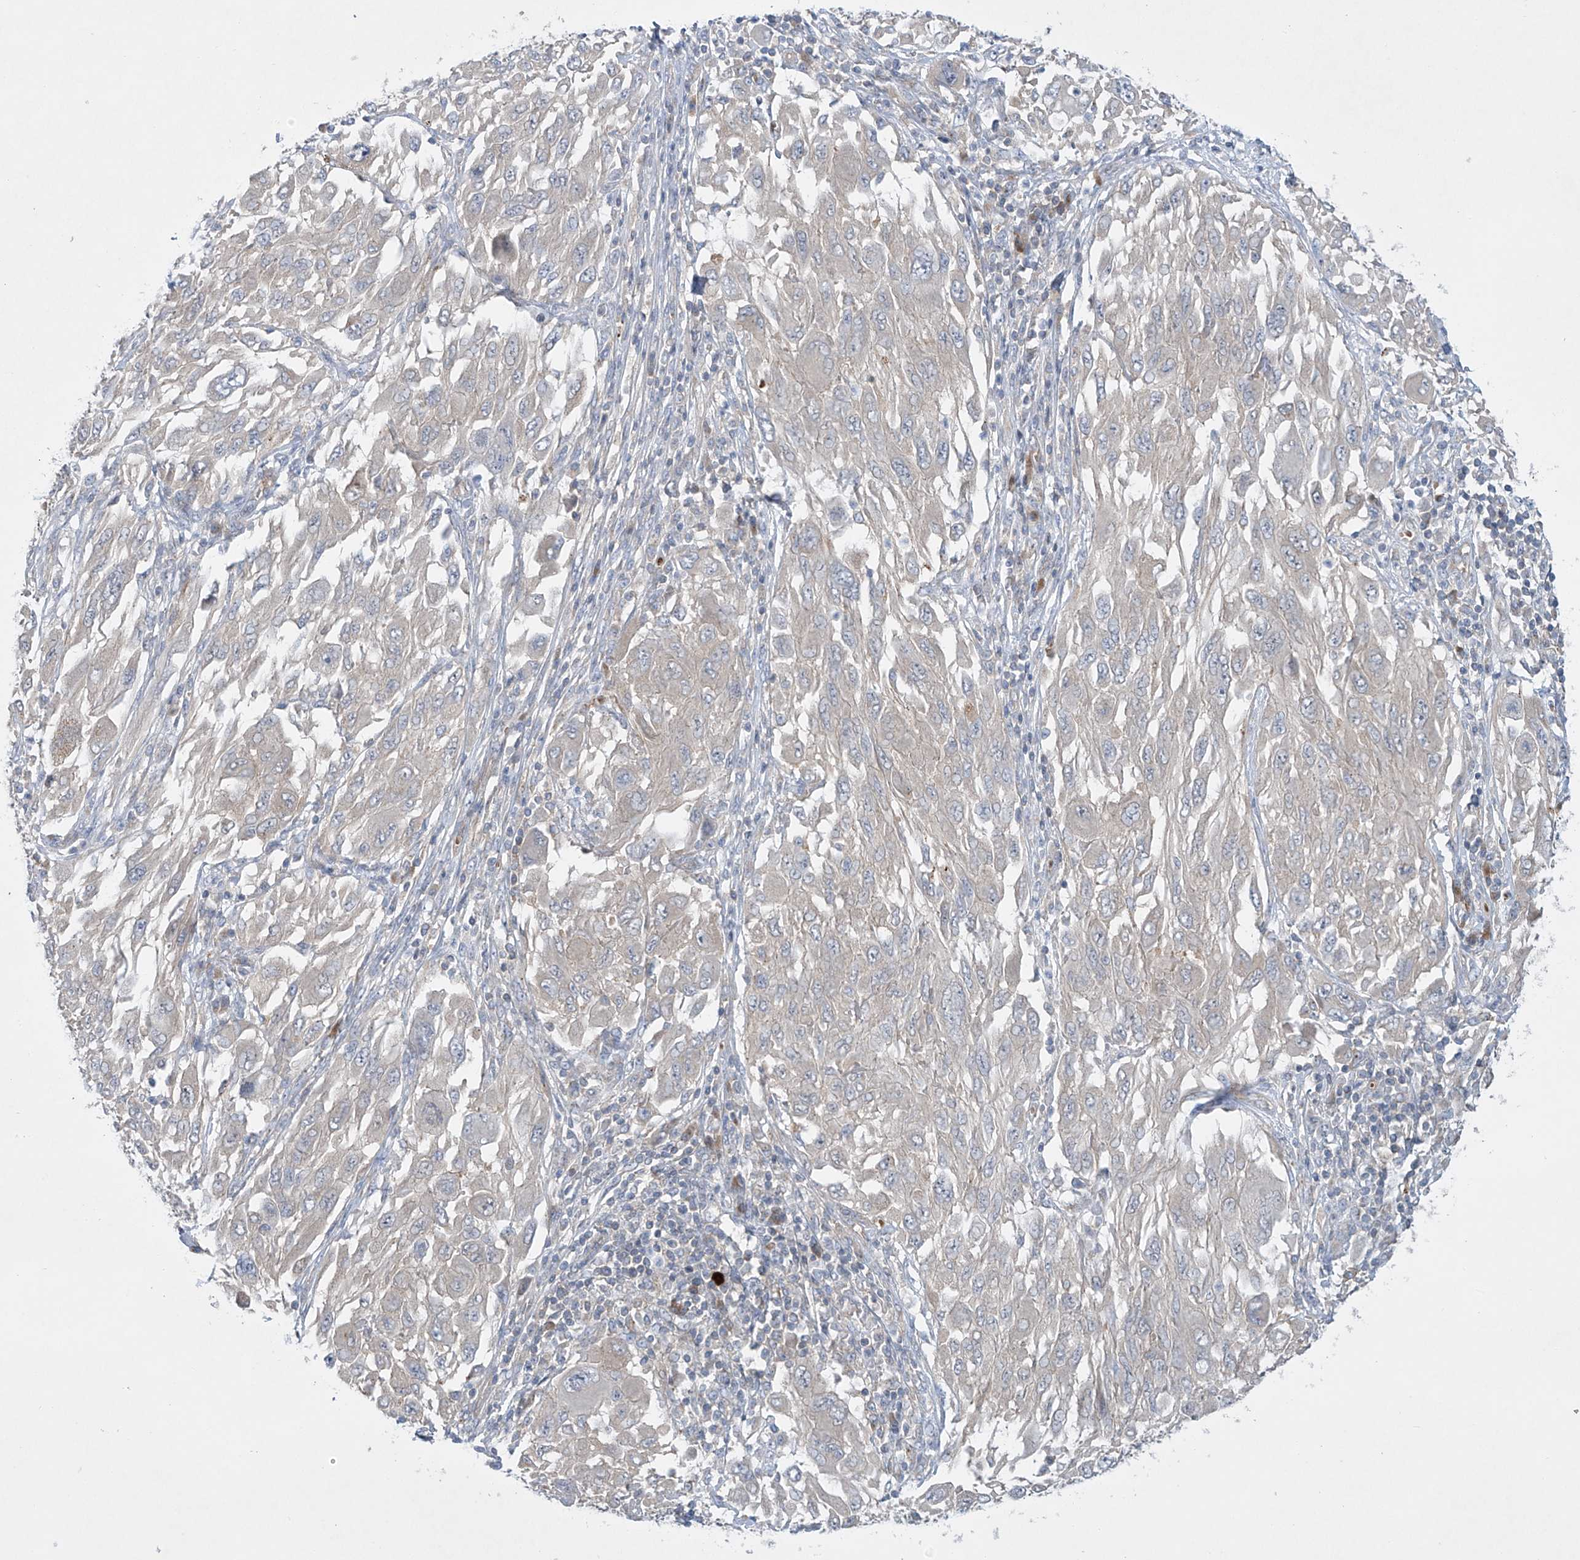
{"staining": {"intensity": "negative", "quantity": "none", "location": "none"}, "tissue": "melanoma", "cell_type": "Tumor cells", "image_type": "cancer", "snomed": [{"axis": "morphology", "description": "Malignant melanoma, NOS"}, {"axis": "topography", "description": "Skin"}], "caption": "Melanoma was stained to show a protein in brown. There is no significant staining in tumor cells. (DAB (3,3'-diaminobenzidine) IHC, high magnification).", "gene": "TJAP1", "patient": {"sex": "female", "age": 91}}